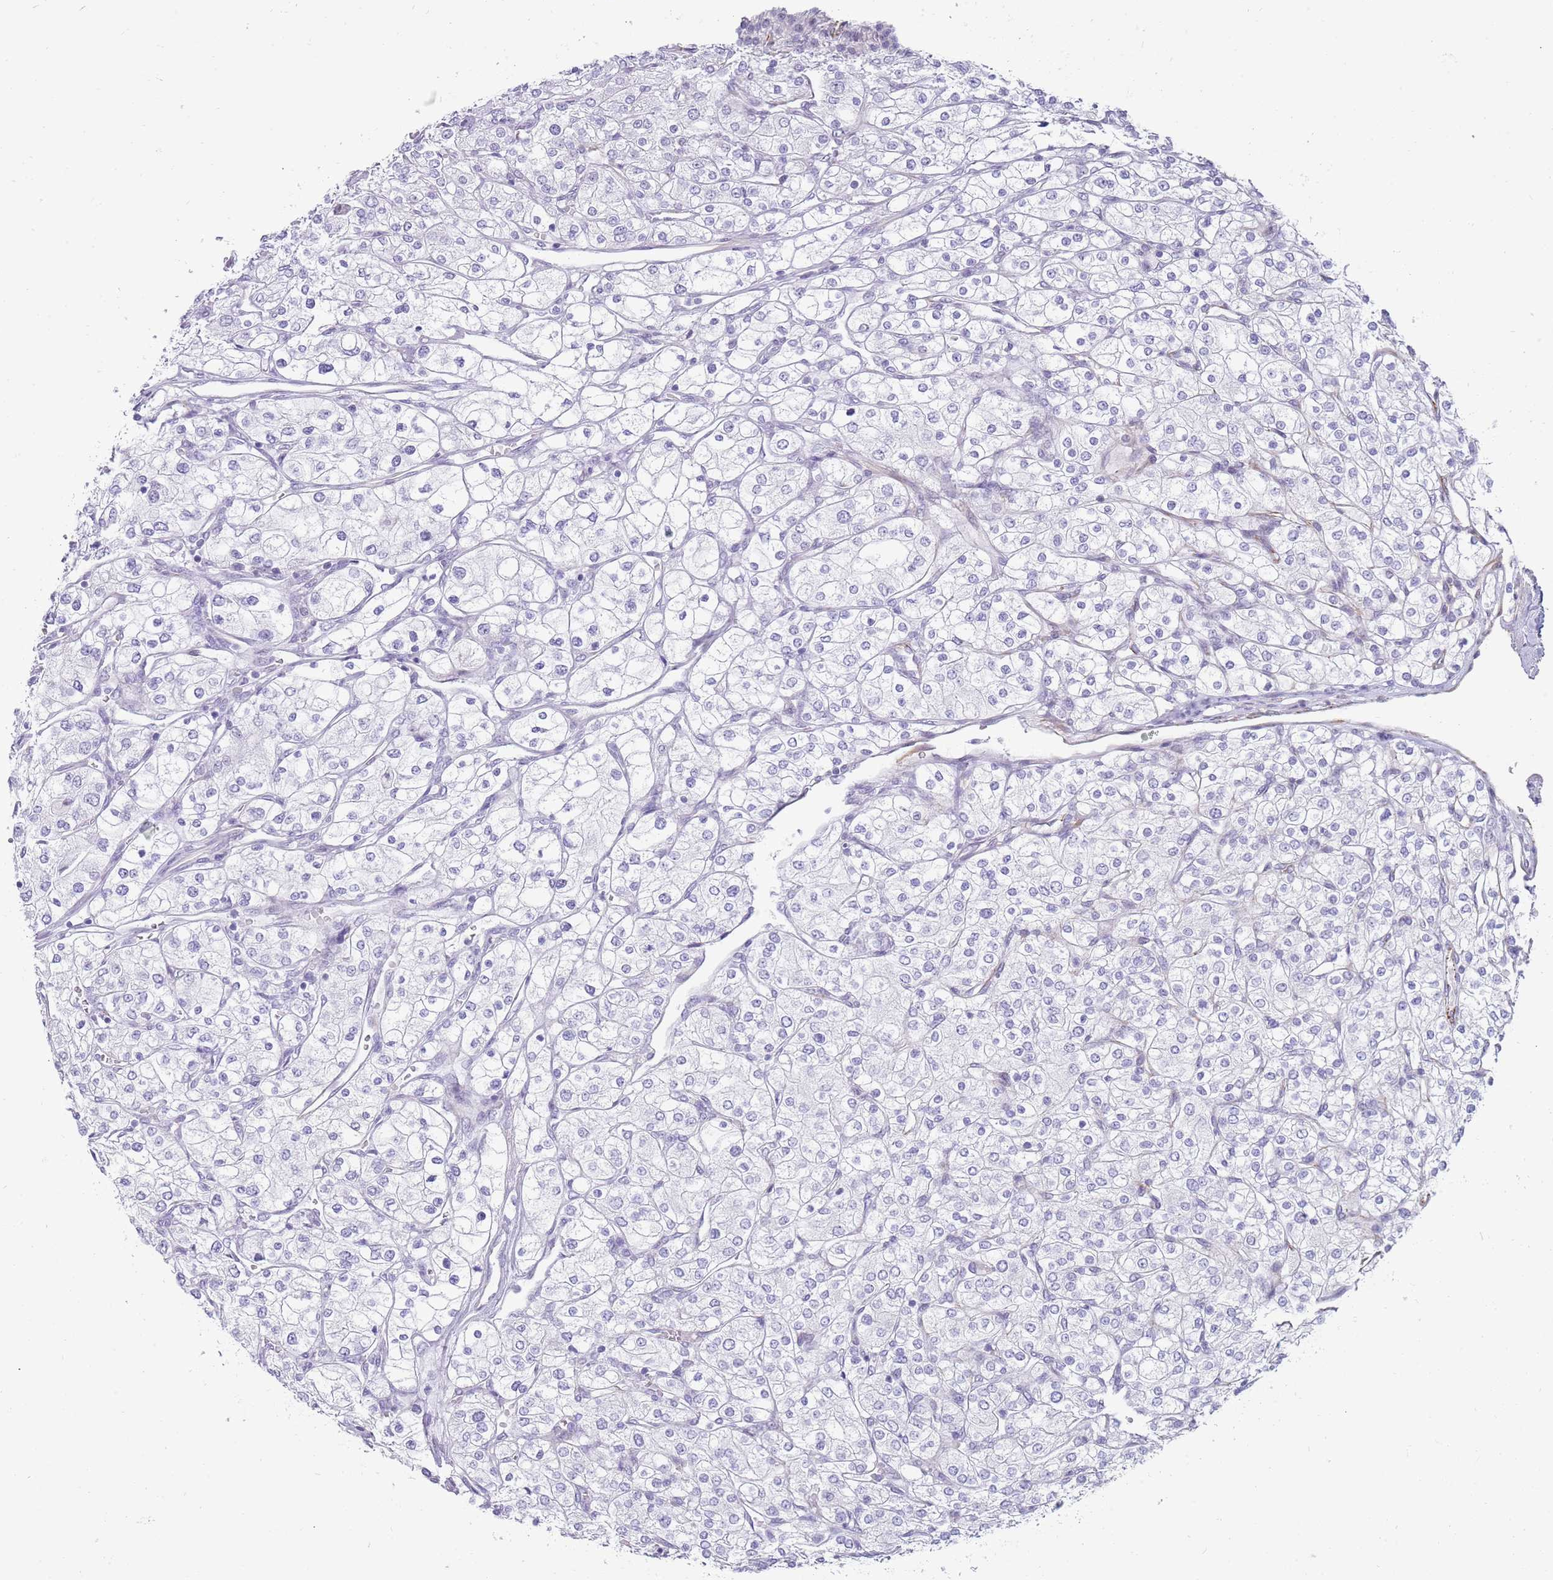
{"staining": {"intensity": "negative", "quantity": "none", "location": "none"}, "tissue": "renal cancer", "cell_type": "Tumor cells", "image_type": "cancer", "snomed": [{"axis": "morphology", "description": "Adenocarcinoma, NOS"}, {"axis": "topography", "description": "Kidney"}], "caption": "Tumor cells show no significant staining in renal adenocarcinoma.", "gene": "NBPF3", "patient": {"sex": "male", "age": 80}}